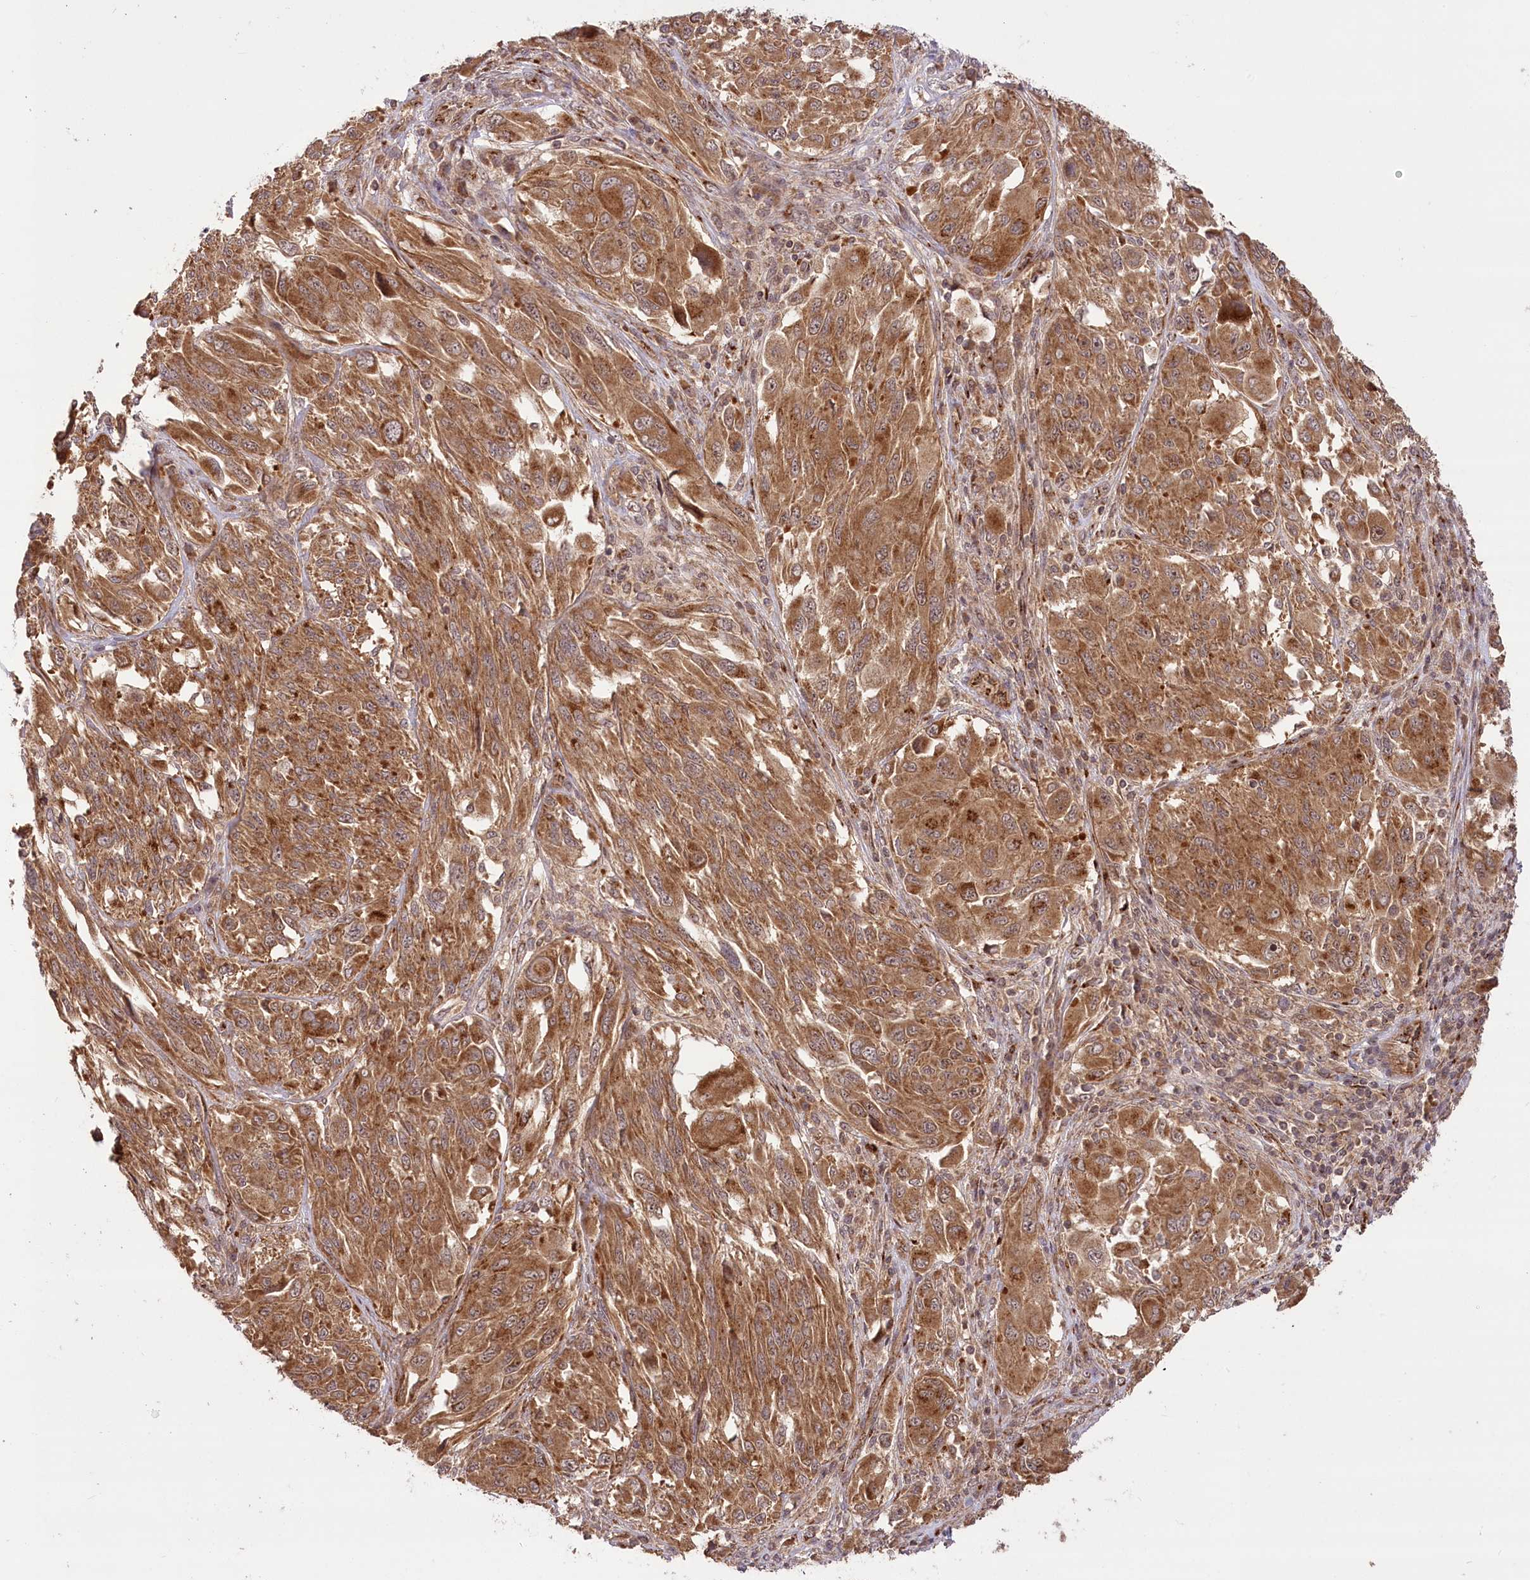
{"staining": {"intensity": "moderate", "quantity": ">75%", "location": "cytoplasmic/membranous"}, "tissue": "melanoma", "cell_type": "Tumor cells", "image_type": "cancer", "snomed": [{"axis": "morphology", "description": "Malignant melanoma, NOS"}, {"axis": "topography", "description": "Skin"}], "caption": "Immunohistochemistry photomicrograph of neoplastic tissue: human melanoma stained using IHC exhibits medium levels of moderate protein expression localized specifically in the cytoplasmic/membranous of tumor cells, appearing as a cytoplasmic/membranous brown color.", "gene": "CARD19", "patient": {"sex": "female", "age": 91}}